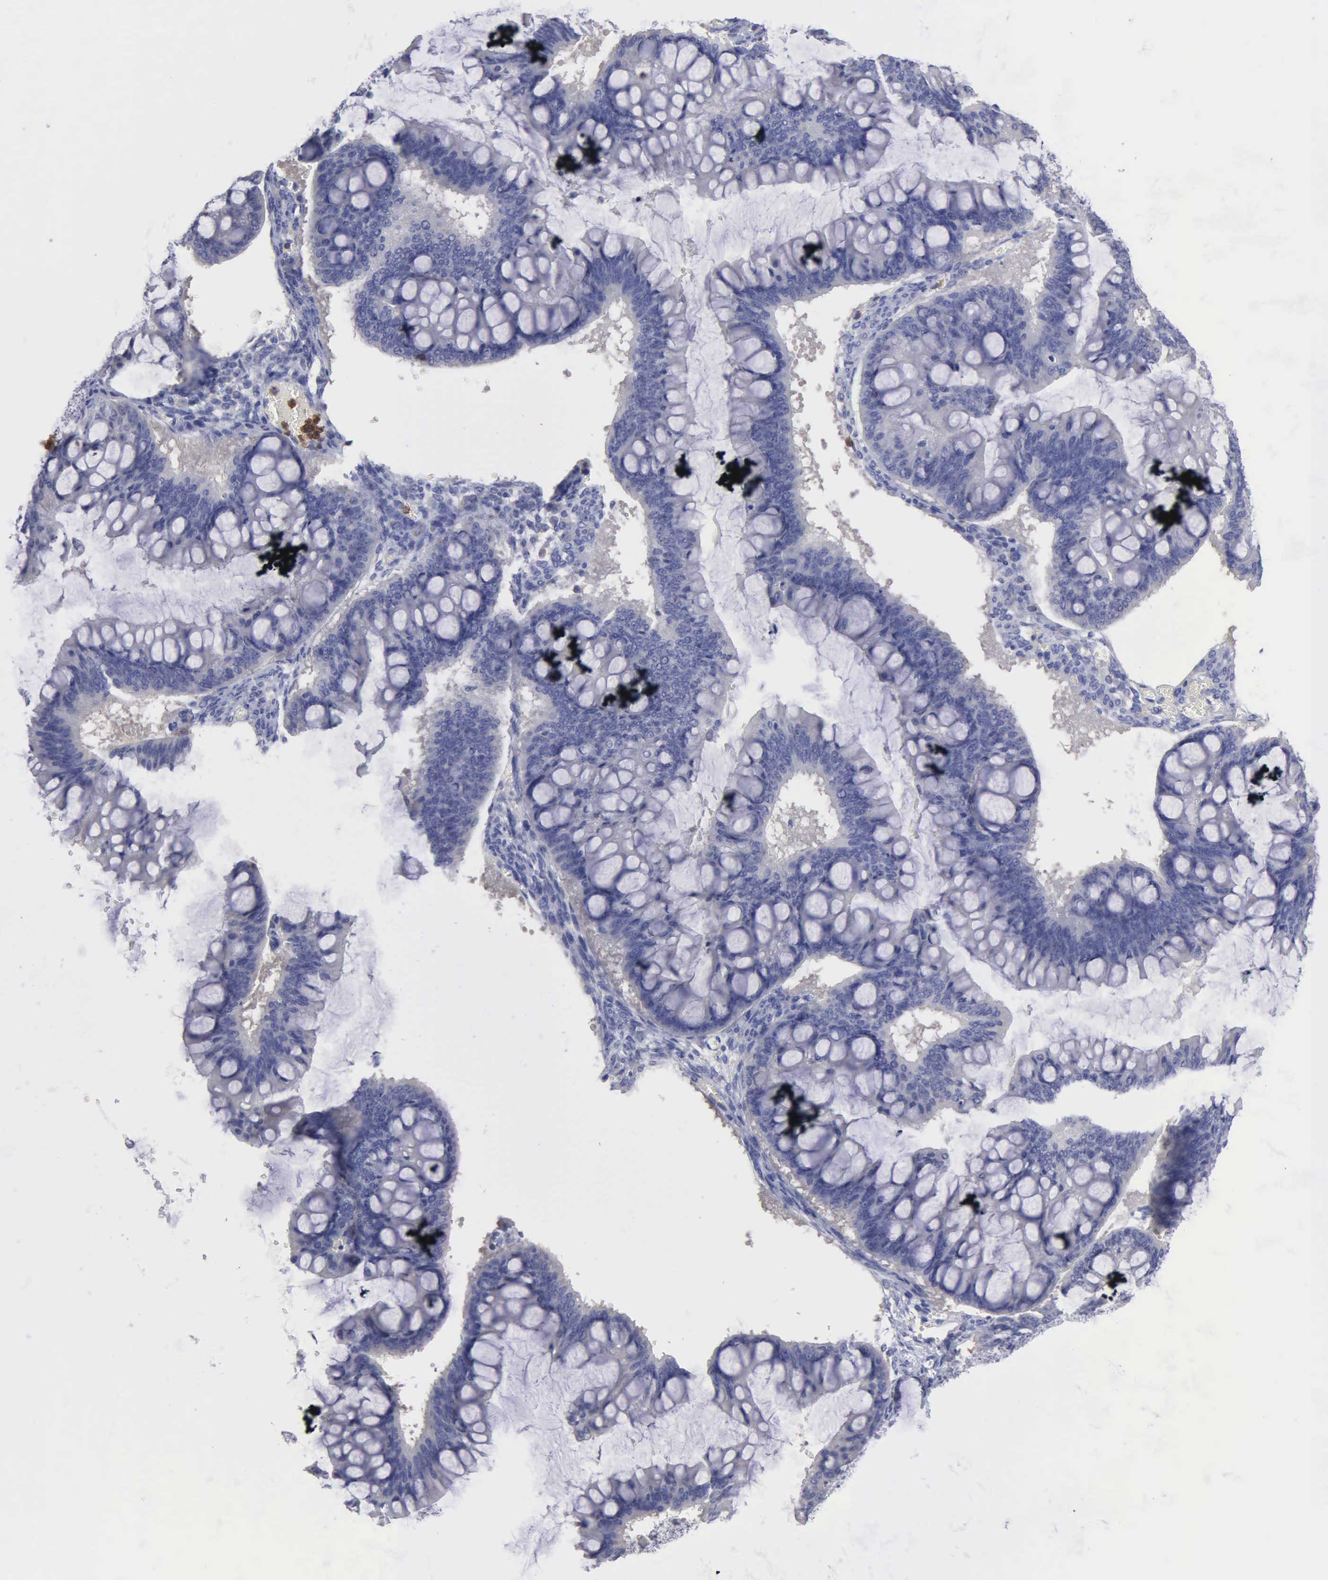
{"staining": {"intensity": "negative", "quantity": "none", "location": "none"}, "tissue": "ovarian cancer", "cell_type": "Tumor cells", "image_type": "cancer", "snomed": [{"axis": "morphology", "description": "Cystadenocarcinoma, mucinous, NOS"}, {"axis": "topography", "description": "Ovary"}], "caption": "This is a micrograph of immunohistochemistry staining of ovarian cancer, which shows no expression in tumor cells. (Immunohistochemistry, brightfield microscopy, high magnification).", "gene": "G6PD", "patient": {"sex": "female", "age": 73}}